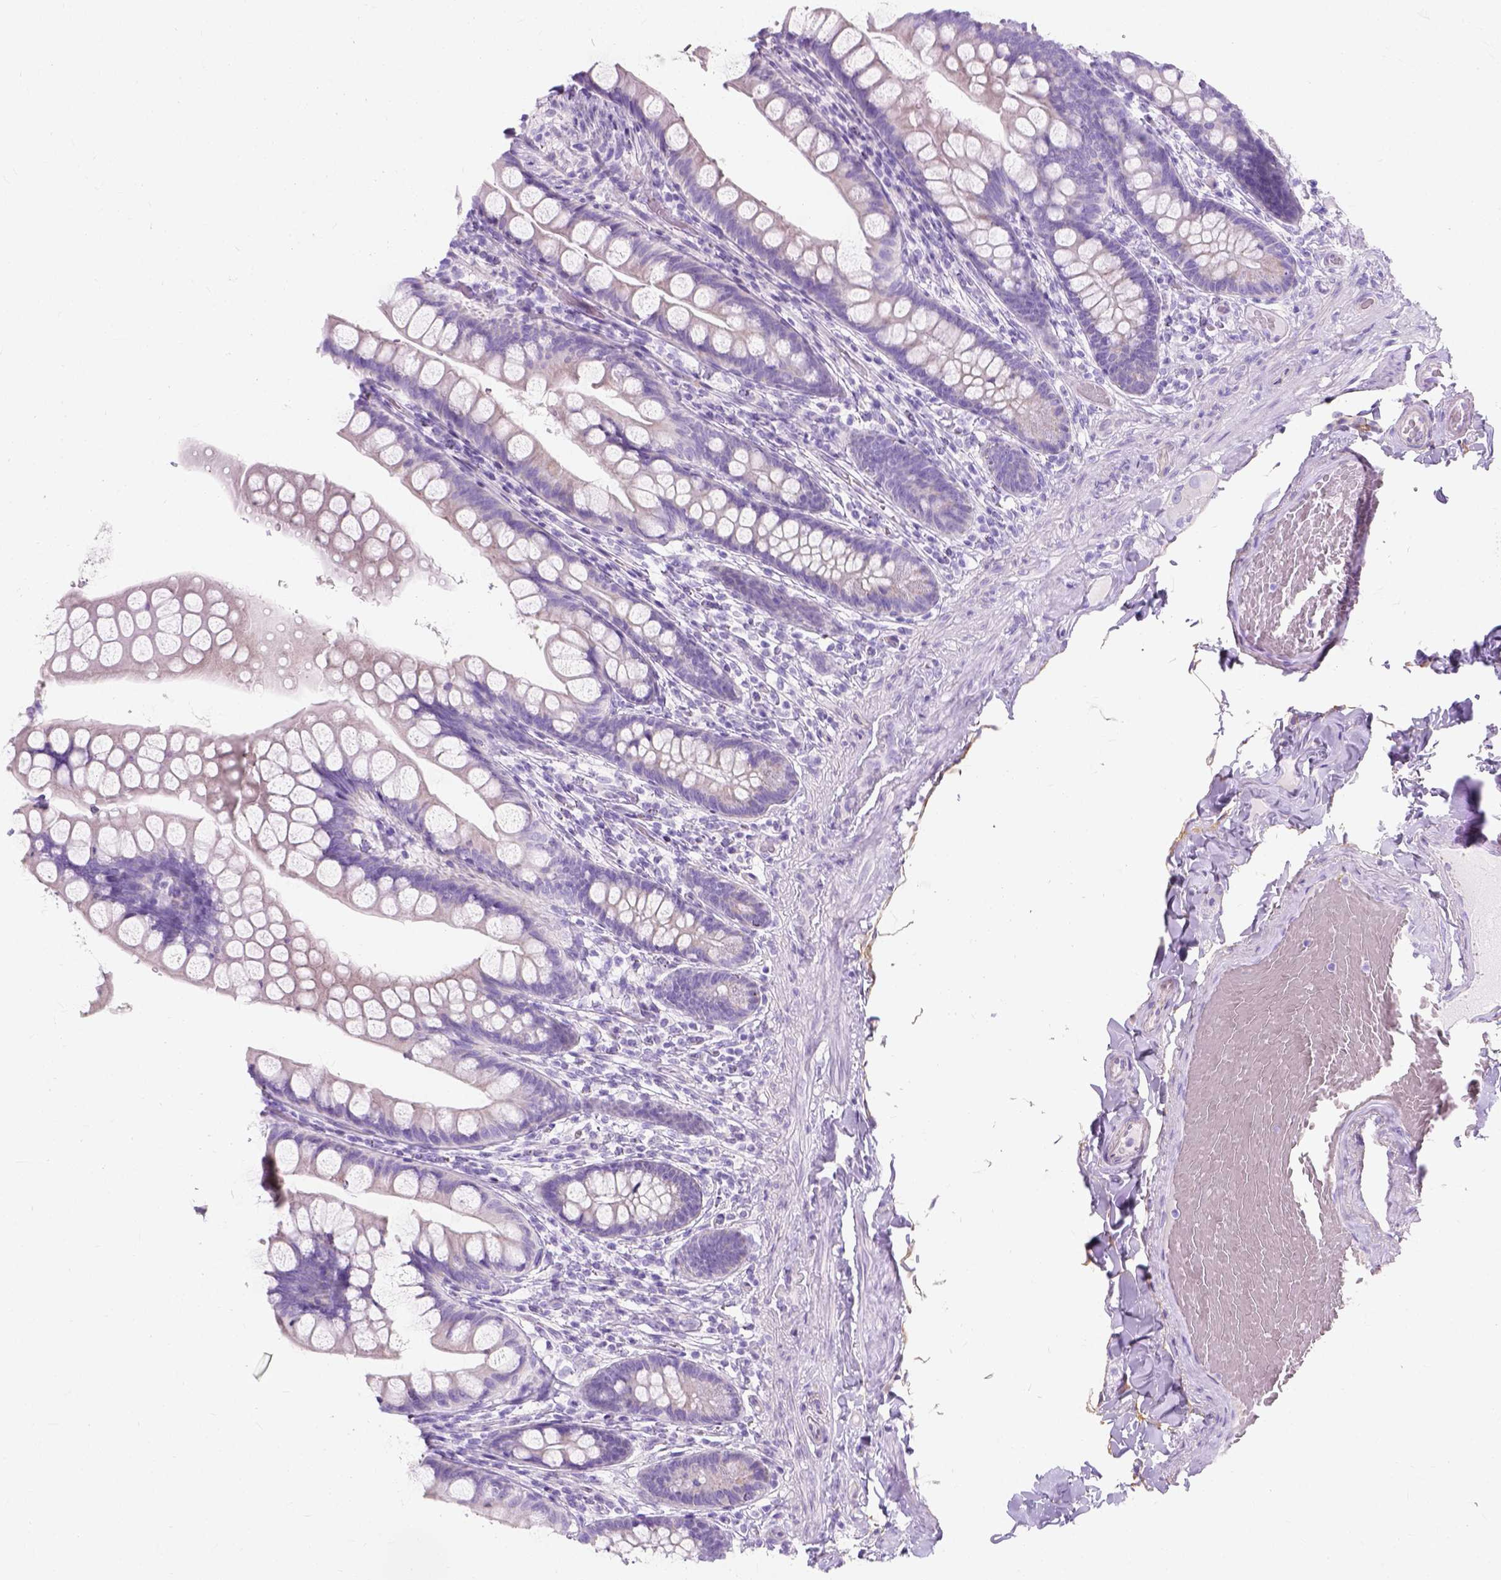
{"staining": {"intensity": "weak", "quantity": "25%-75%", "location": "cytoplasmic/membranous"}, "tissue": "small intestine", "cell_type": "Glandular cells", "image_type": "normal", "snomed": [{"axis": "morphology", "description": "Normal tissue, NOS"}, {"axis": "topography", "description": "Small intestine"}], "caption": "A brown stain shows weak cytoplasmic/membranous positivity of a protein in glandular cells of unremarkable human small intestine. The staining is performed using DAB (3,3'-diaminobenzidine) brown chromogen to label protein expression. The nuclei are counter-stained blue using hematoxylin.", "gene": "MYH15", "patient": {"sex": "male", "age": 70}}